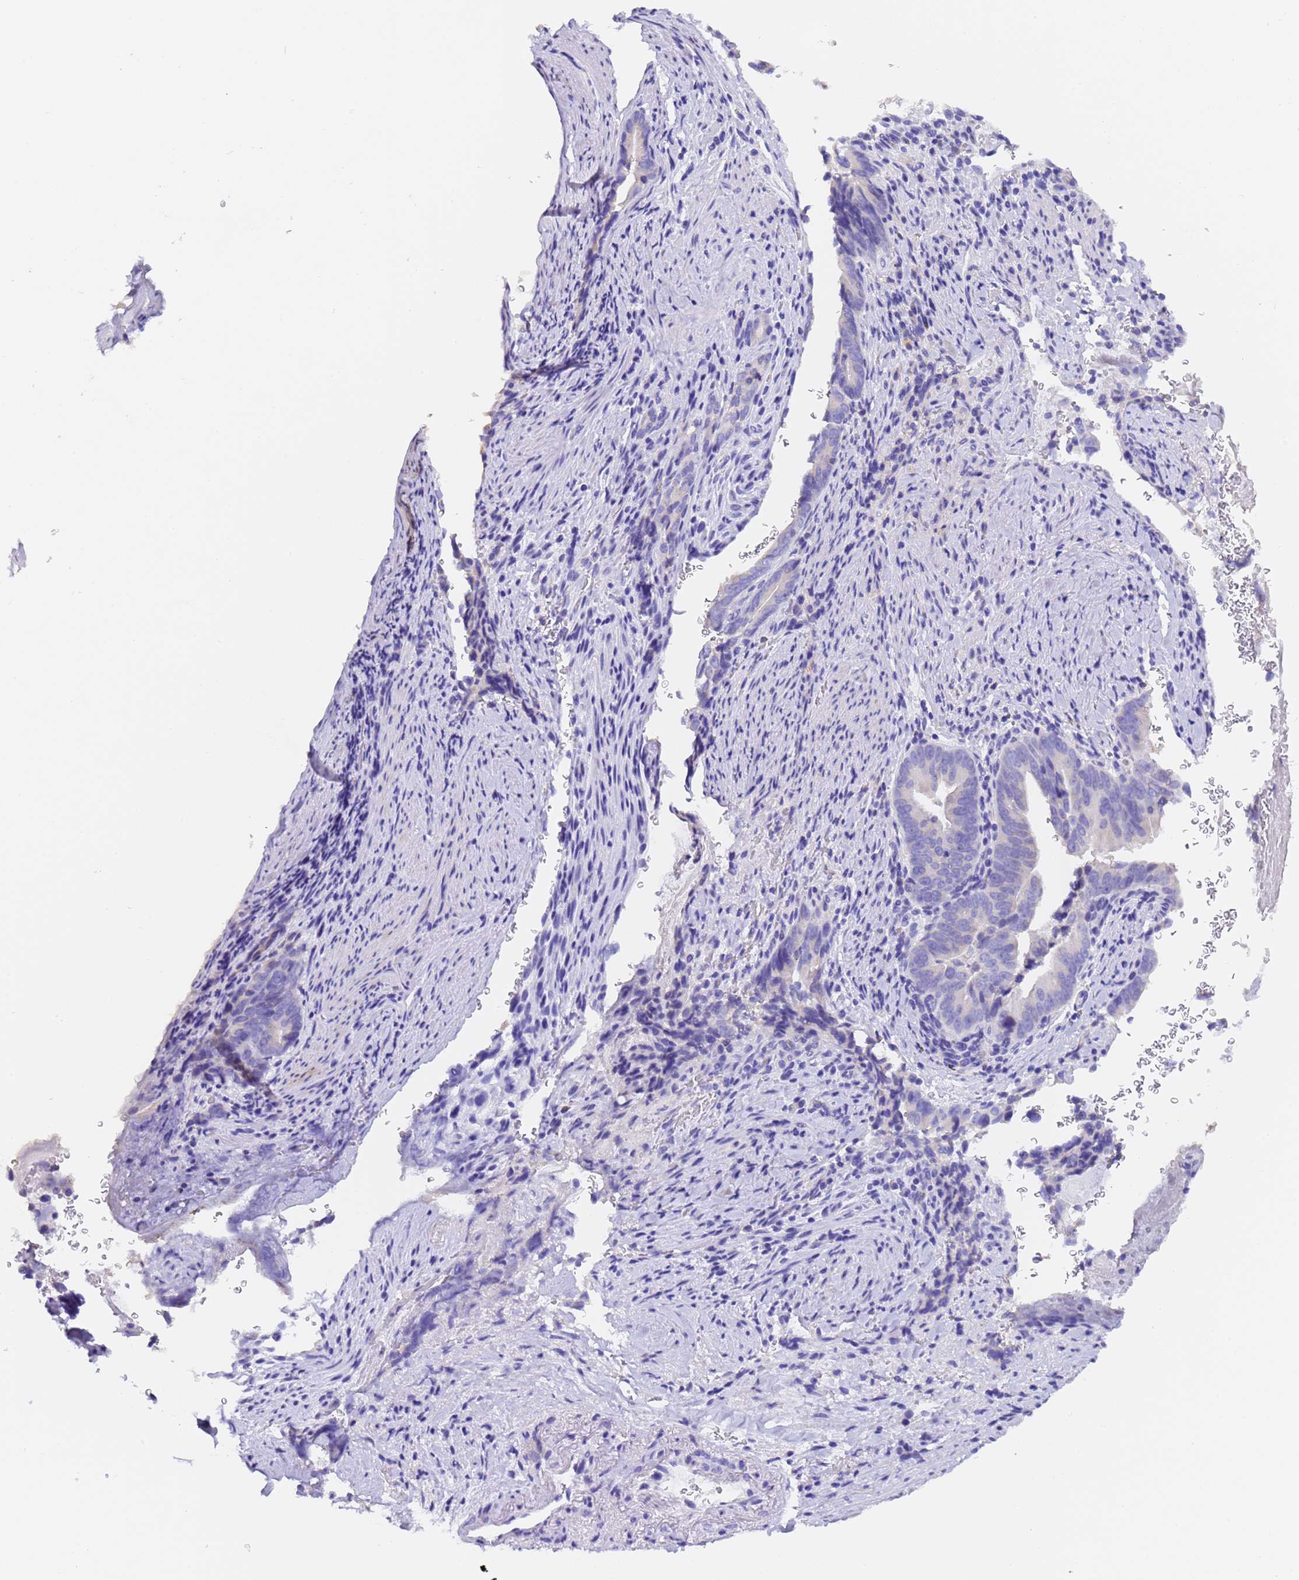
{"staining": {"intensity": "negative", "quantity": "none", "location": "none"}, "tissue": "pancreatic cancer", "cell_type": "Tumor cells", "image_type": "cancer", "snomed": [{"axis": "morphology", "description": "Adenocarcinoma, NOS"}, {"axis": "topography", "description": "Pancreas"}], "caption": "A histopathology image of pancreatic cancer (adenocarcinoma) stained for a protein shows no brown staining in tumor cells.", "gene": "GABRA1", "patient": {"sex": "female", "age": 63}}